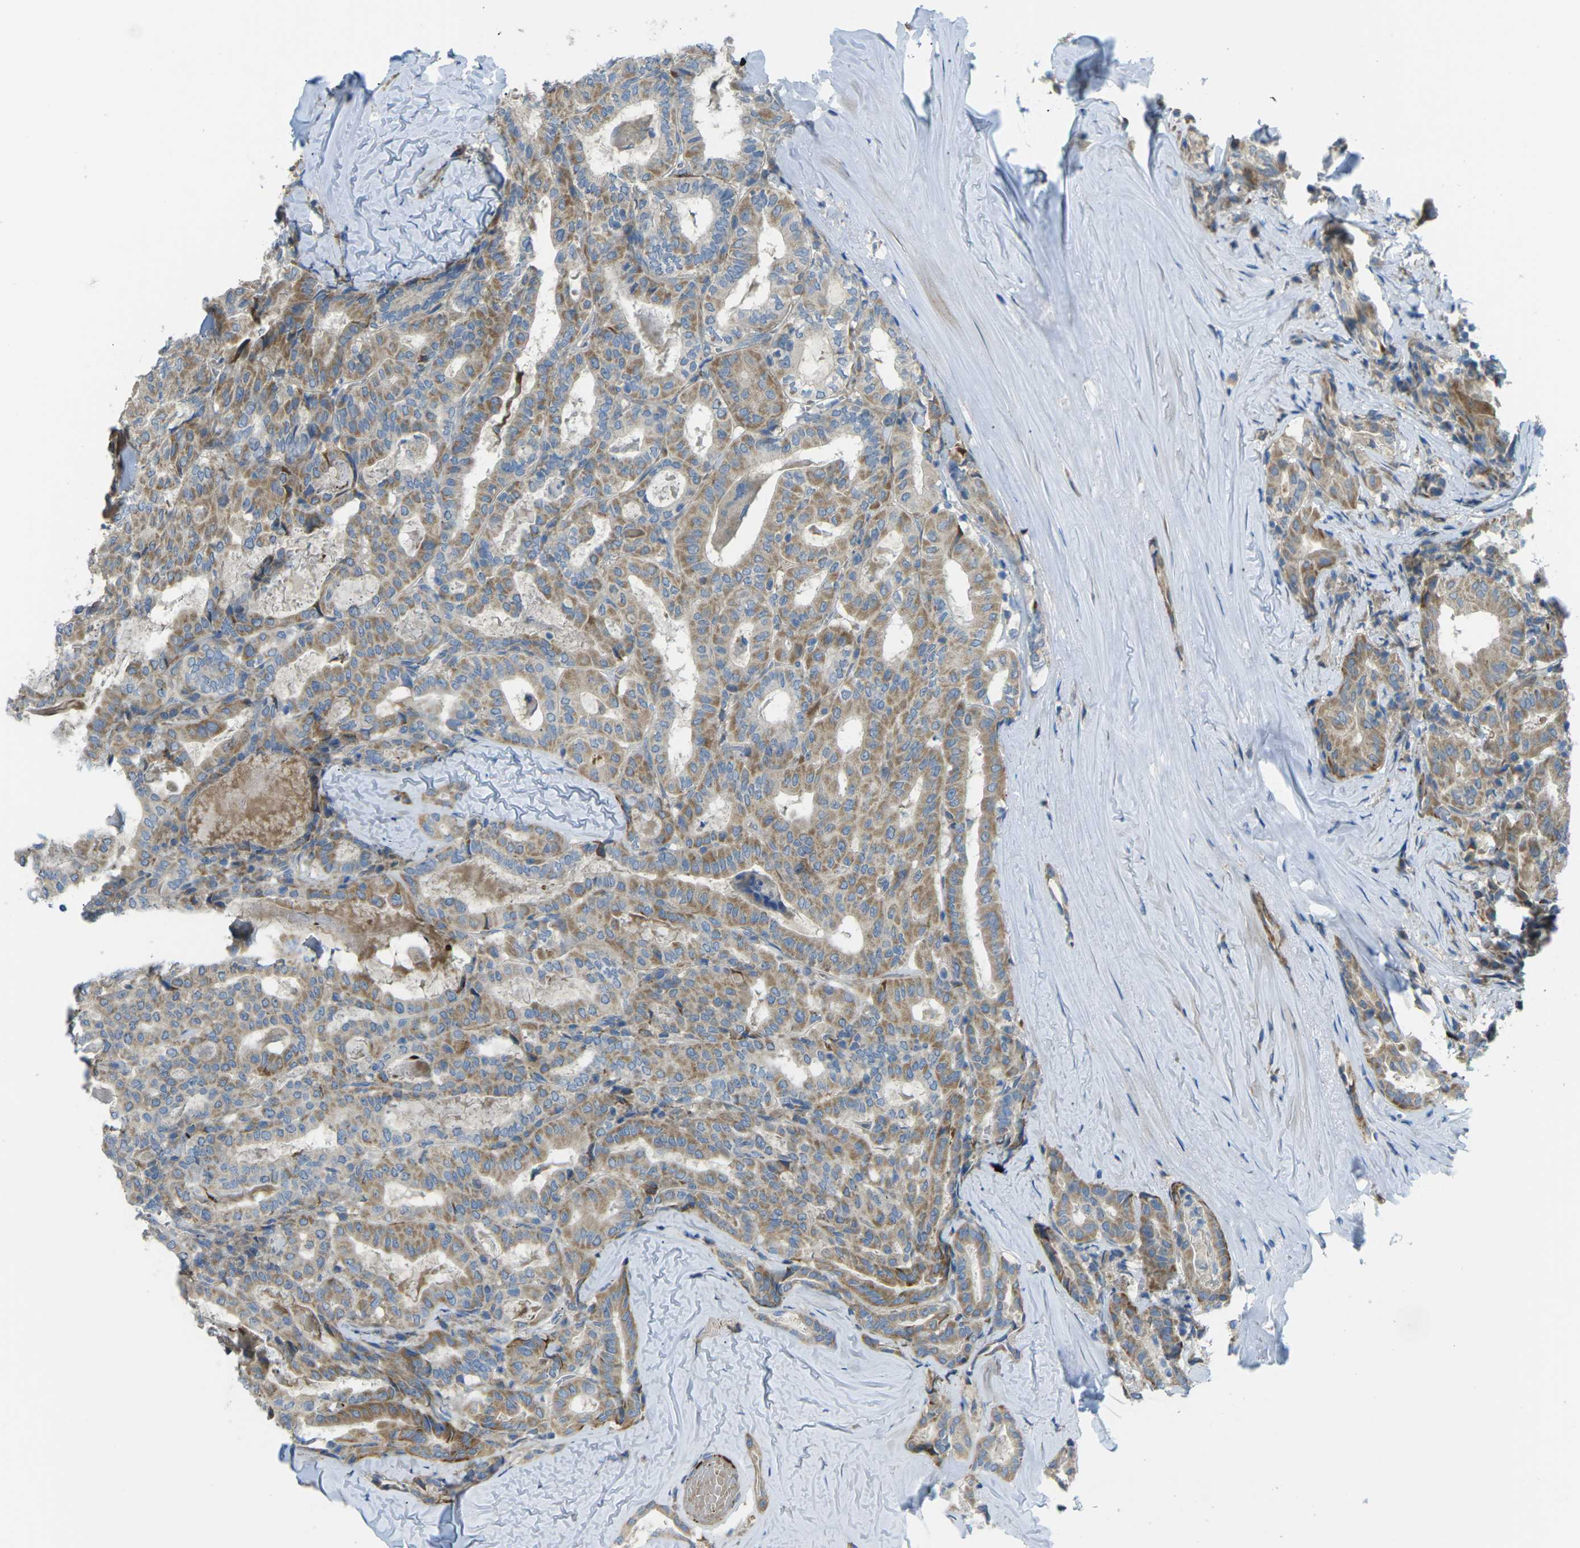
{"staining": {"intensity": "moderate", "quantity": ">75%", "location": "cytoplasmic/membranous"}, "tissue": "thyroid cancer", "cell_type": "Tumor cells", "image_type": "cancer", "snomed": [{"axis": "morphology", "description": "Papillary adenocarcinoma, NOS"}, {"axis": "topography", "description": "Thyroid gland"}], "caption": "This is an image of immunohistochemistry staining of papillary adenocarcinoma (thyroid), which shows moderate expression in the cytoplasmic/membranous of tumor cells.", "gene": "MYLK4", "patient": {"sex": "female", "age": 42}}